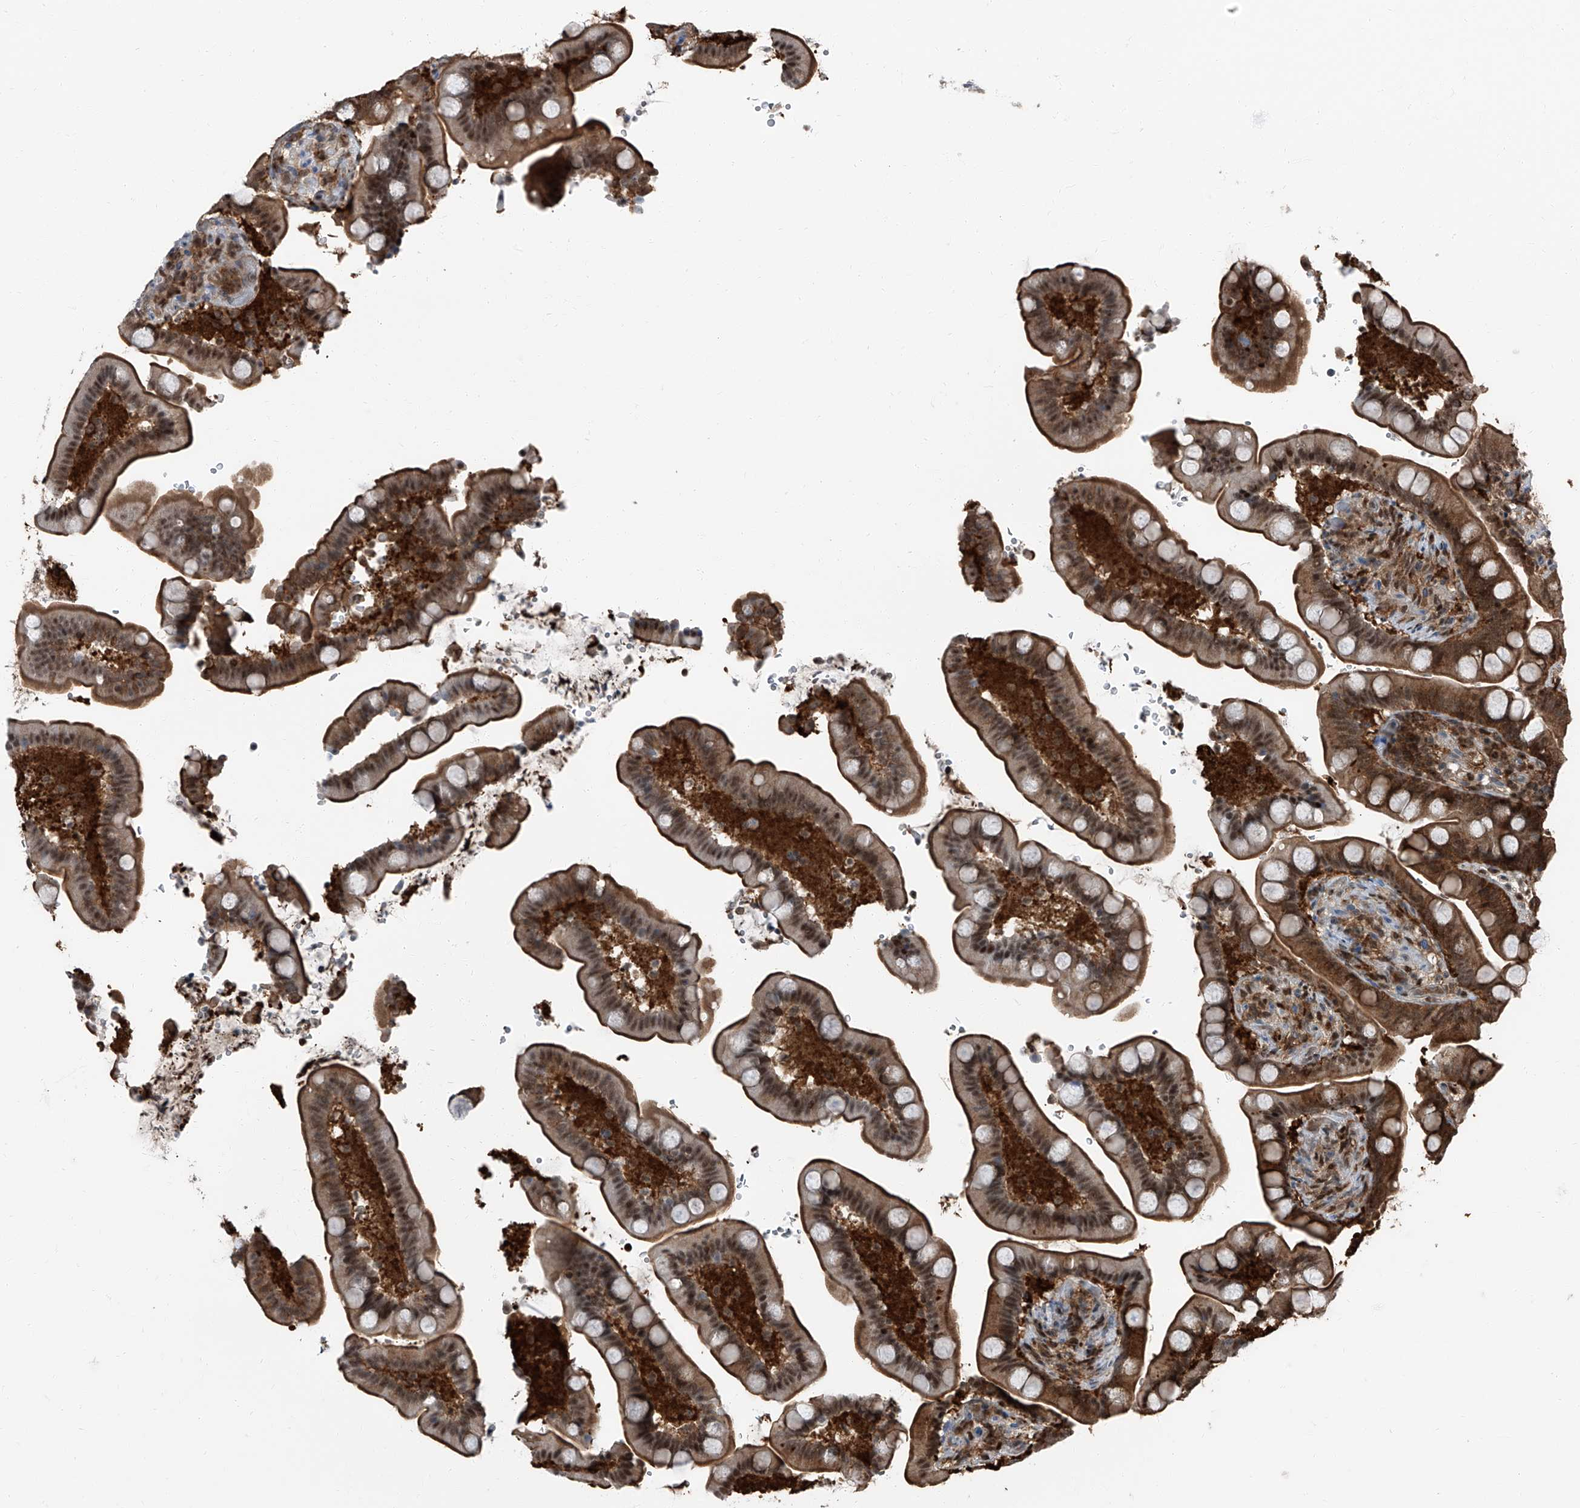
{"staining": {"intensity": "moderate", "quantity": "25%-75%", "location": "cytoplasmic/membranous,nuclear"}, "tissue": "colon", "cell_type": "Glandular cells", "image_type": "normal", "snomed": [{"axis": "morphology", "description": "Normal tissue, NOS"}, {"axis": "topography", "description": "Smooth muscle"}, {"axis": "topography", "description": "Colon"}], "caption": "This is a histology image of immunohistochemistry (IHC) staining of benign colon, which shows moderate expression in the cytoplasmic/membranous,nuclear of glandular cells.", "gene": "PSMB10", "patient": {"sex": "male", "age": 73}}